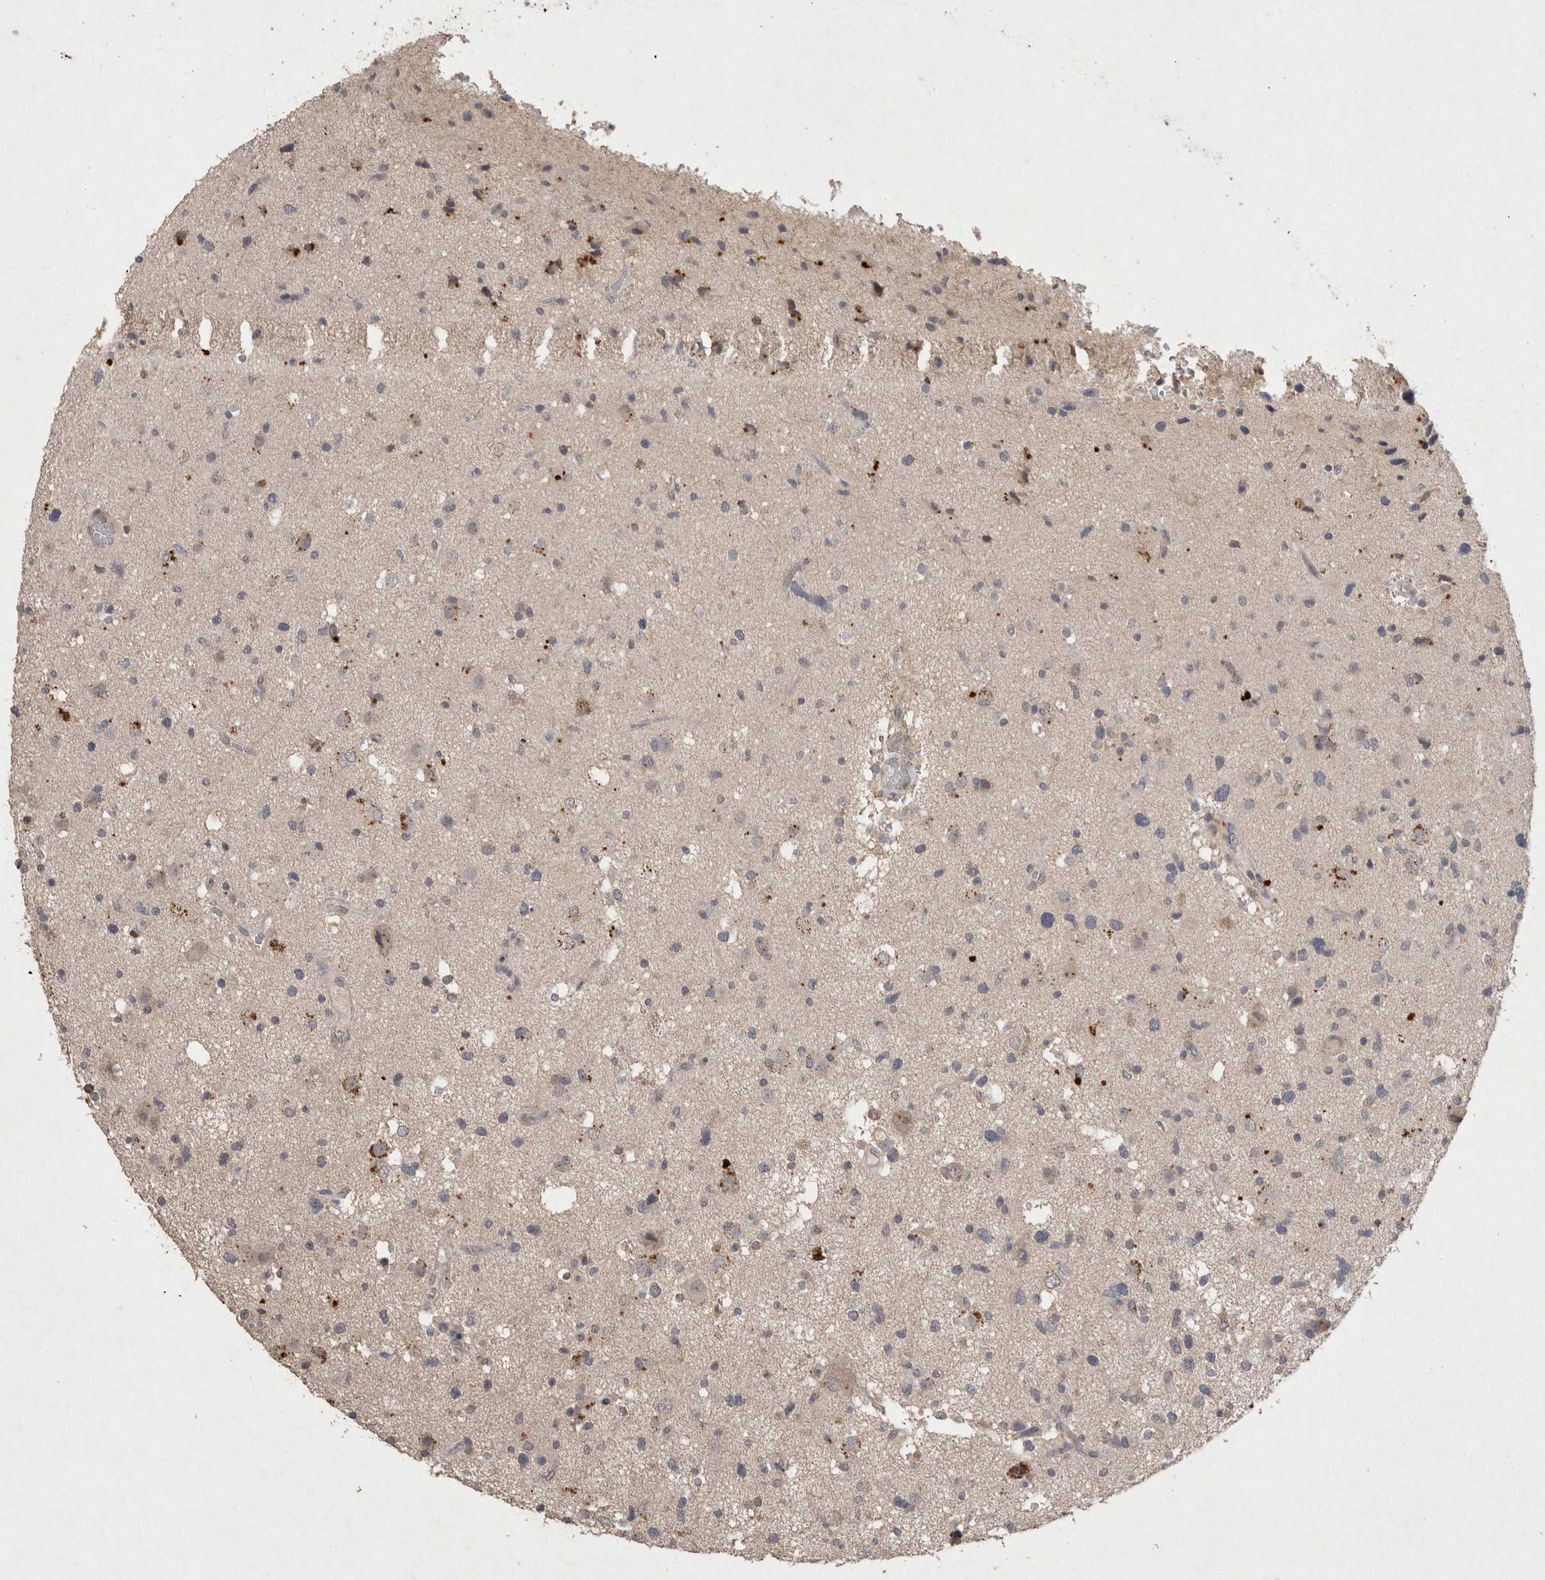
{"staining": {"intensity": "negative", "quantity": "none", "location": "none"}, "tissue": "glioma", "cell_type": "Tumor cells", "image_type": "cancer", "snomed": [{"axis": "morphology", "description": "Glioma, malignant, High grade"}, {"axis": "topography", "description": "Brain"}], "caption": "This is an immunohistochemistry (IHC) histopathology image of glioma. There is no staining in tumor cells.", "gene": "APLNR", "patient": {"sex": "male", "age": 33}}